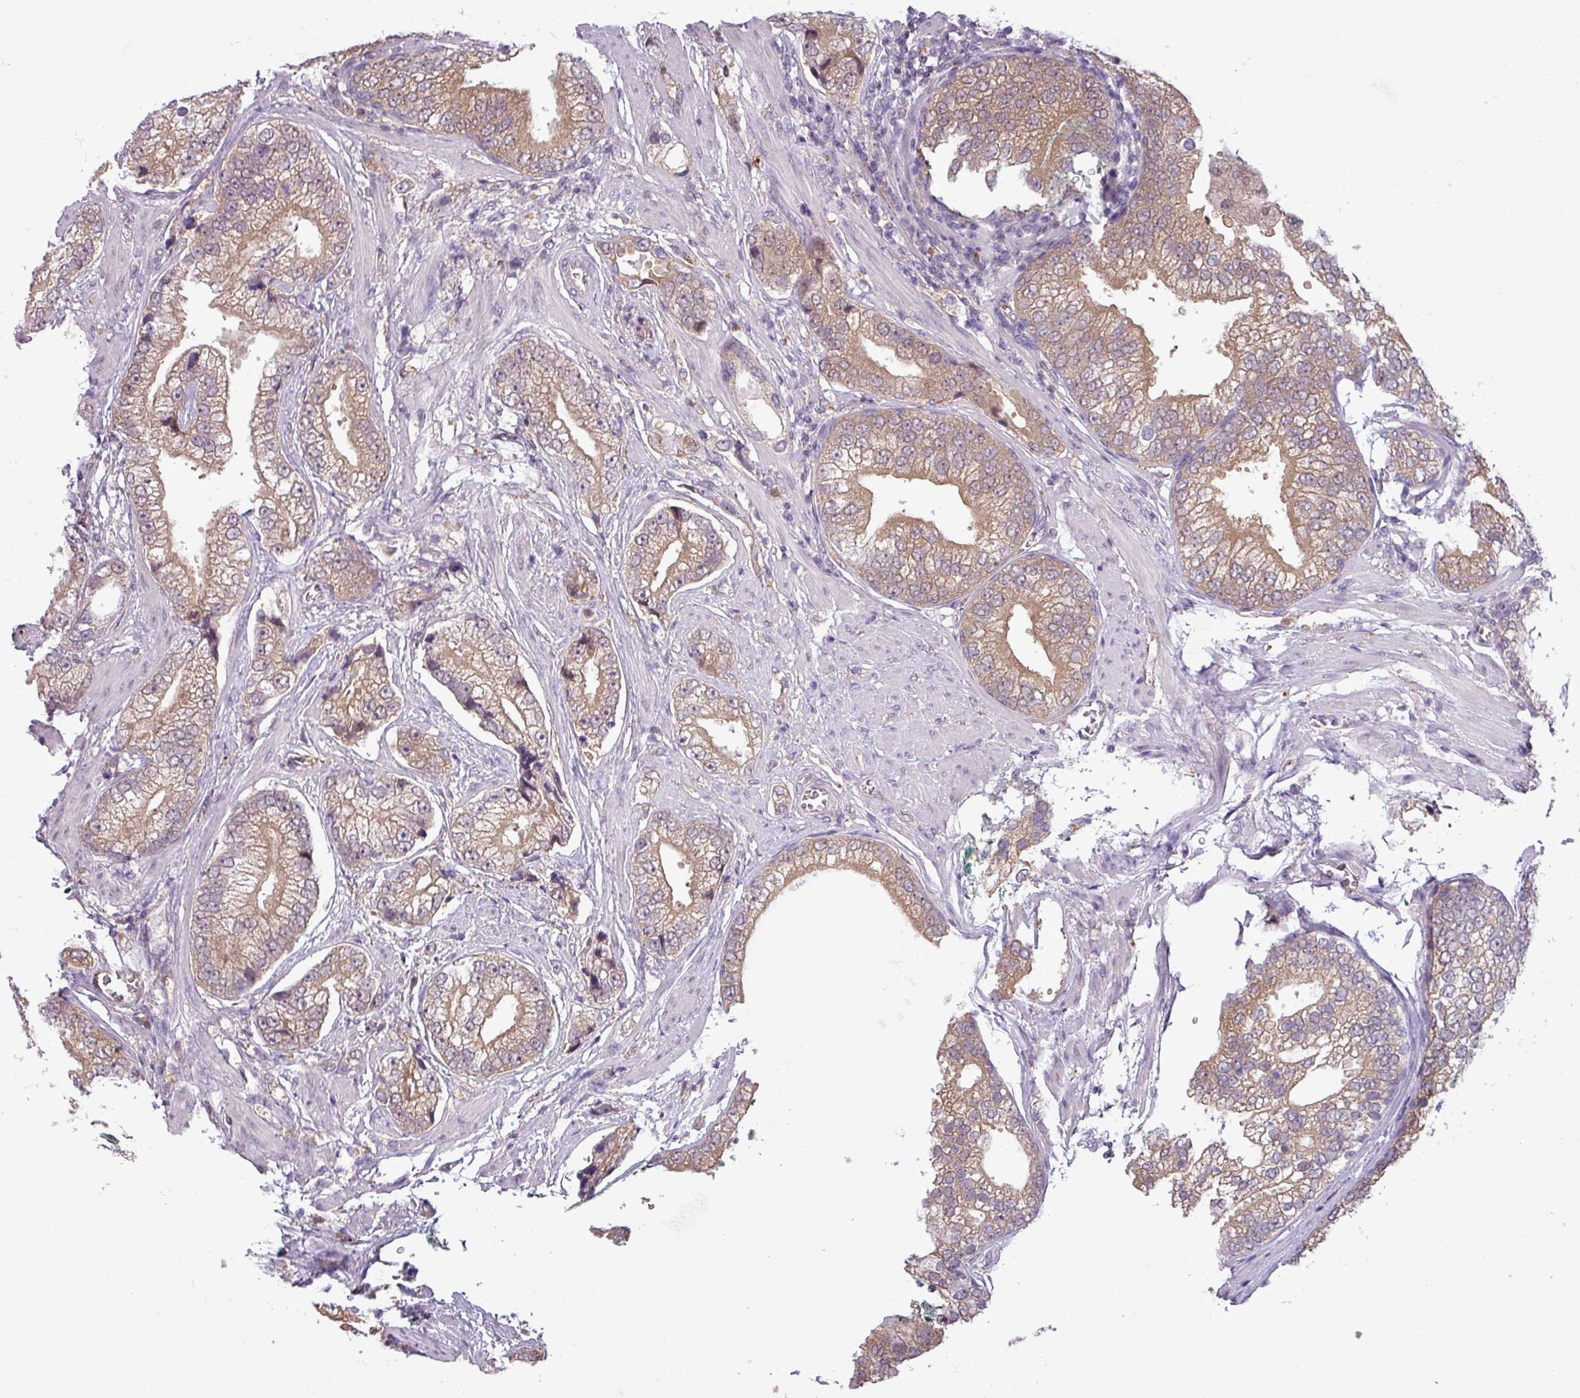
{"staining": {"intensity": "moderate", "quantity": ">75%", "location": "cytoplasmic/membranous"}, "tissue": "prostate cancer", "cell_type": "Tumor cells", "image_type": "cancer", "snomed": [{"axis": "morphology", "description": "Adenocarcinoma, High grade"}, {"axis": "topography", "description": "Prostate"}], "caption": "This is a micrograph of immunohistochemistry staining of prostate high-grade adenocarcinoma, which shows moderate expression in the cytoplasmic/membranous of tumor cells.", "gene": "CCDC144A", "patient": {"sex": "male", "age": 75}}